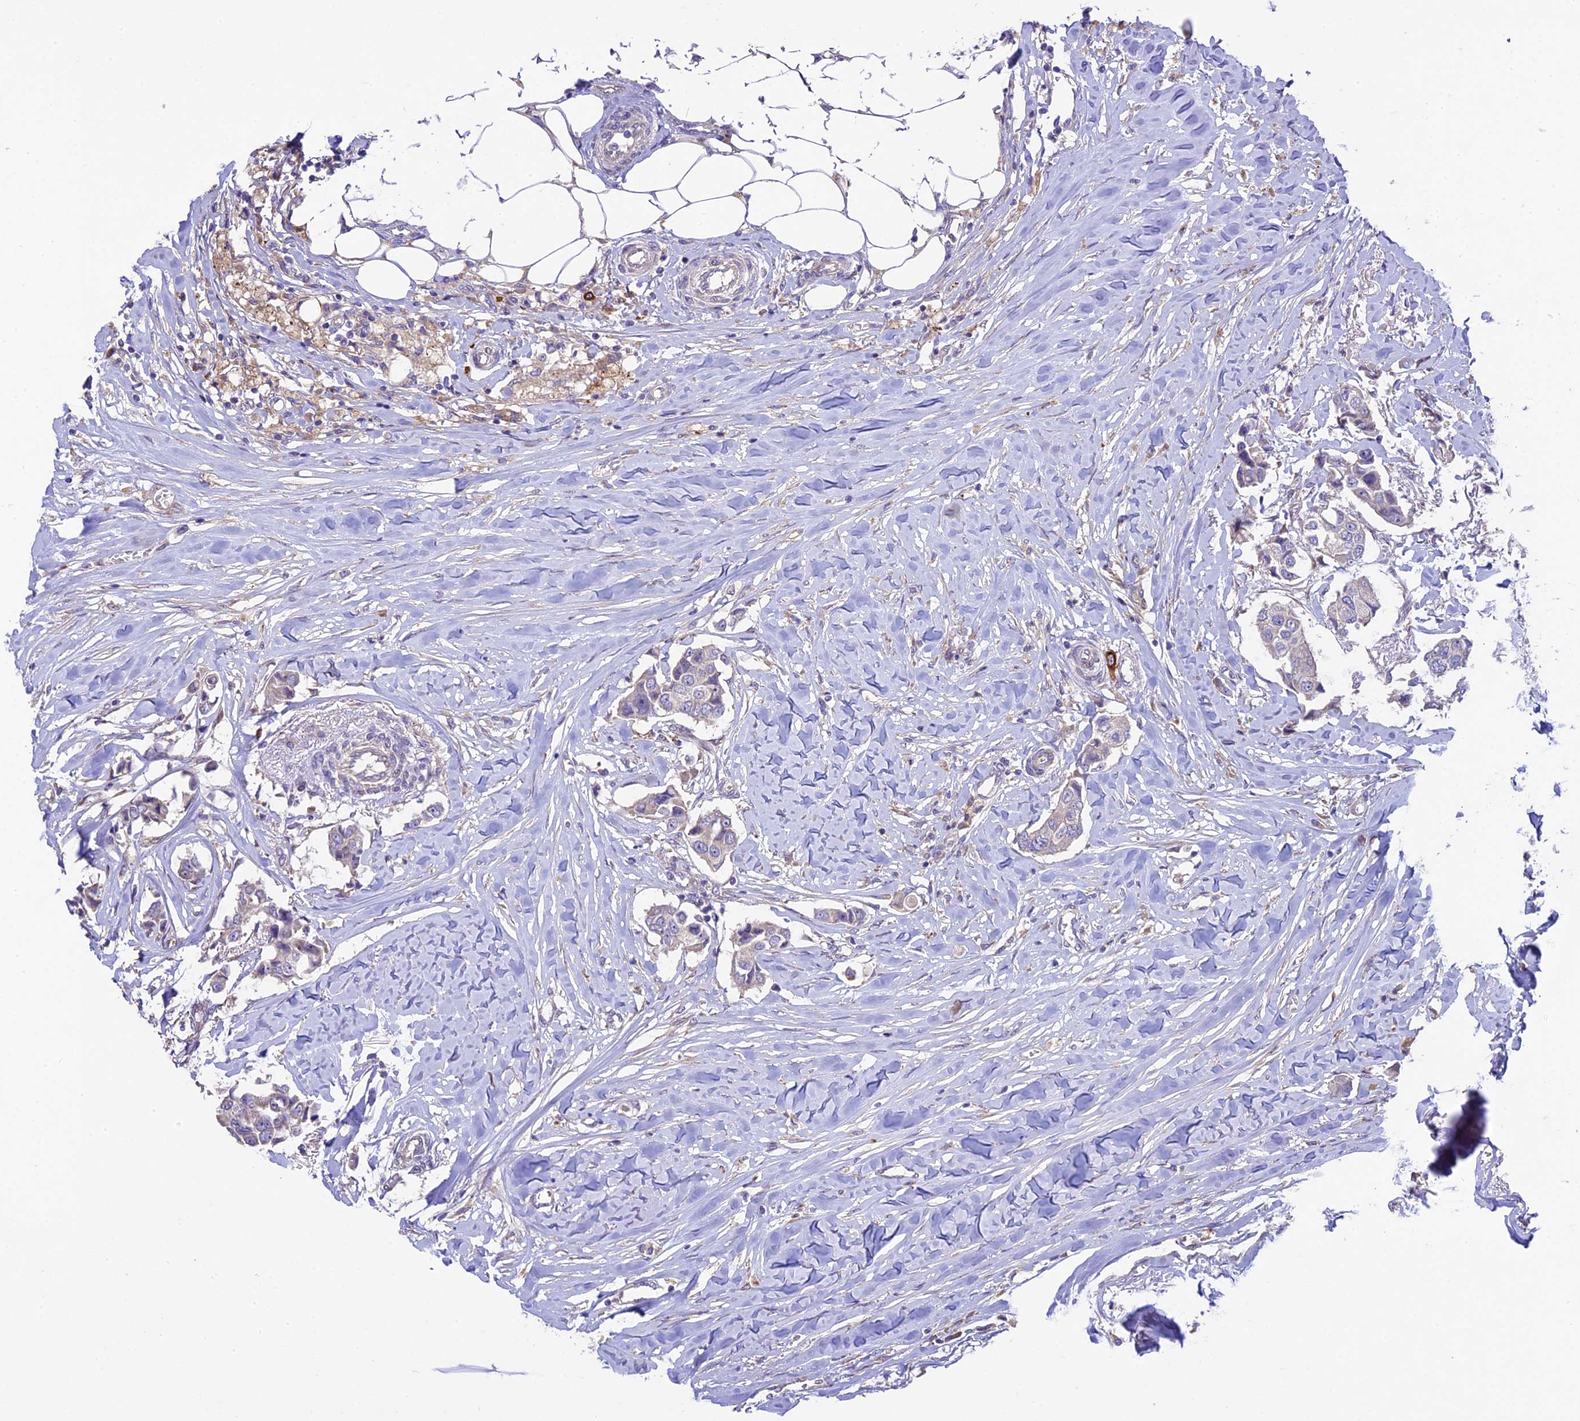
{"staining": {"intensity": "weak", "quantity": "<25%", "location": "cytoplasmic/membranous"}, "tissue": "breast cancer", "cell_type": "Tumor cells", "image_type": "cancer", "snomed": [{"axis": "morphology", "description": "Duct carcinoma"}, {"axis": "topography", "description": "Breast"}], "caption": "Tumor cells are negative for brown protein staining in invasive ductal carcinoma (breast).", "gene": "SPIRE1", "patient": {"sex": "female", "age": 80}}